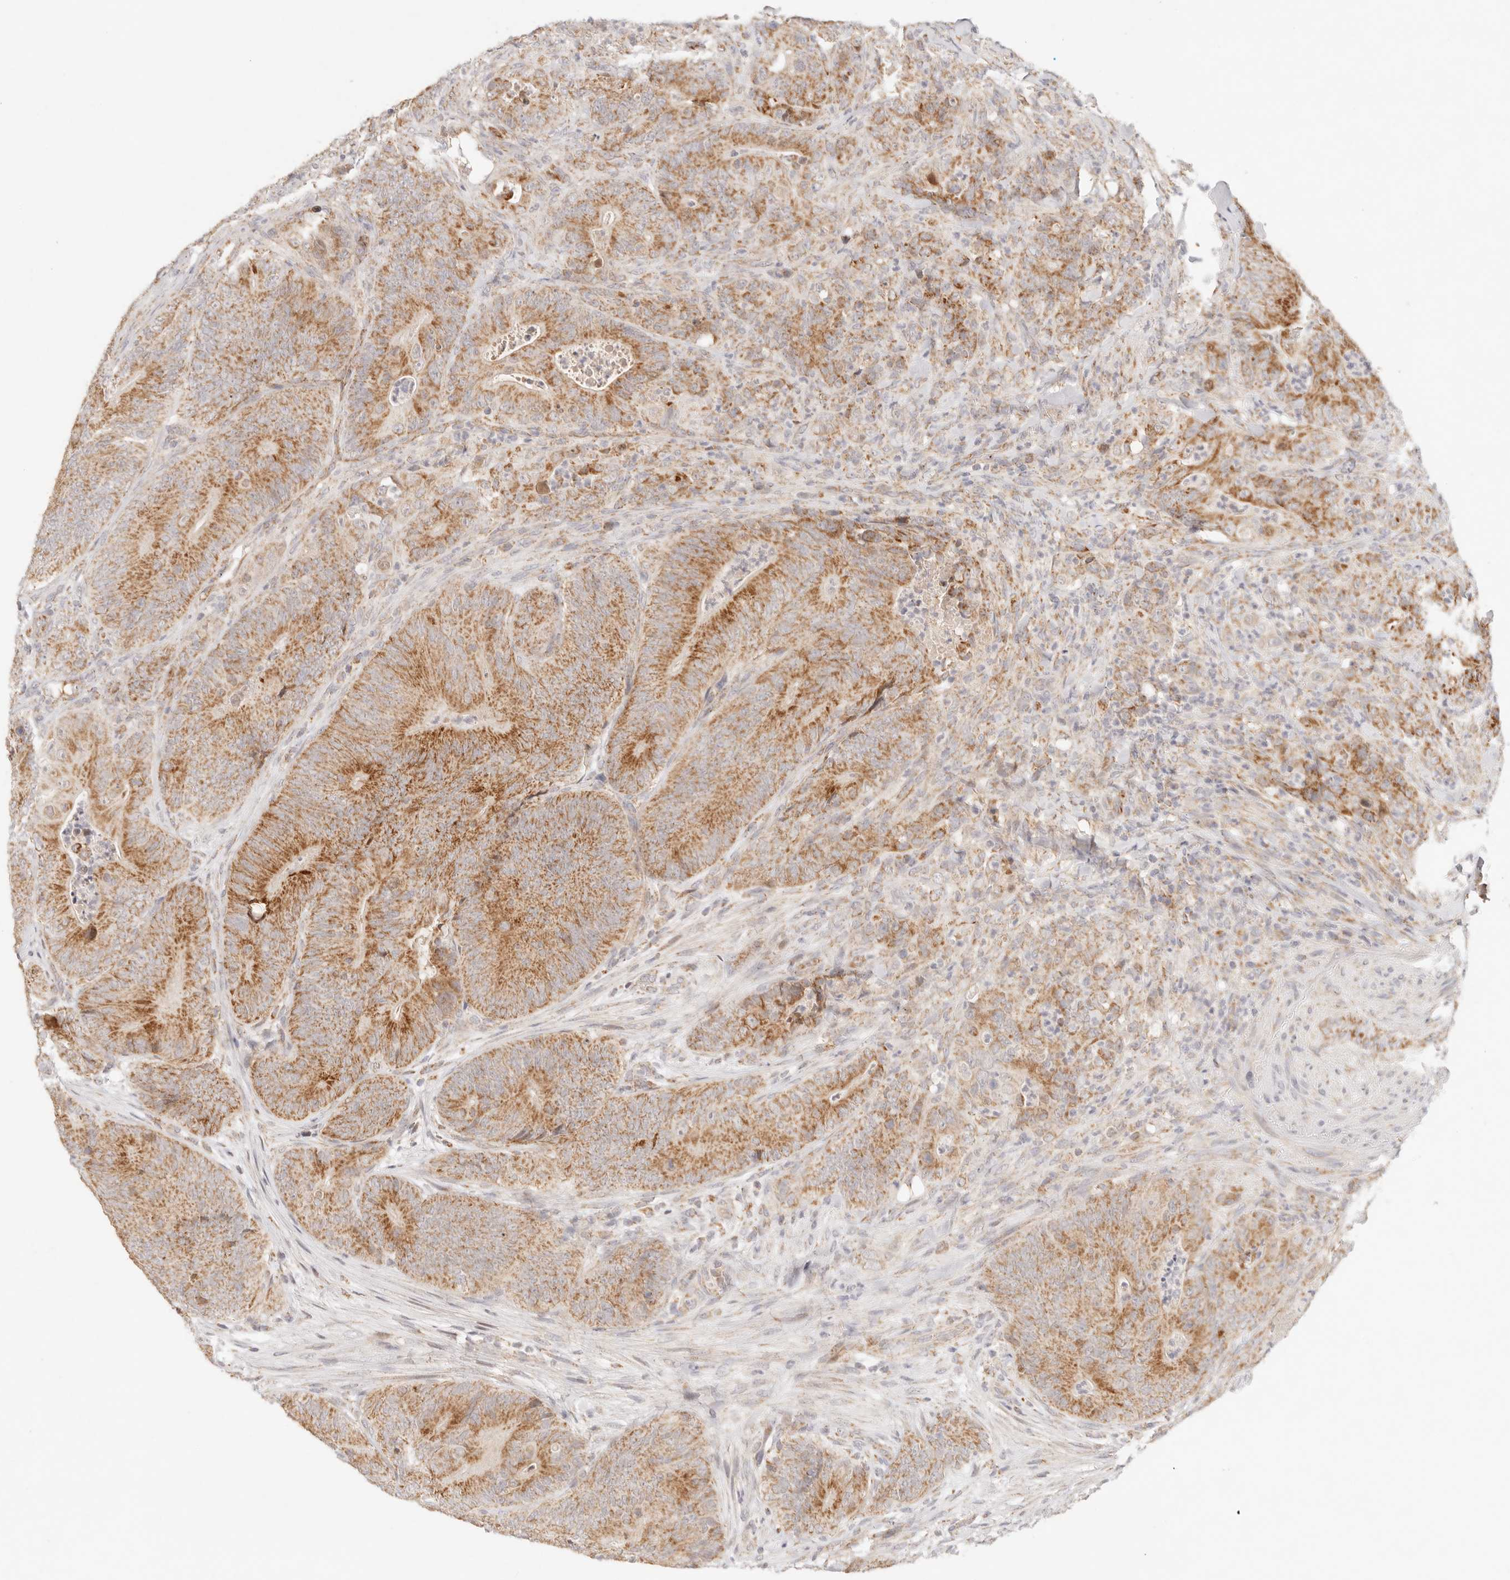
{"staining": {"intensity": "moderate", "quantity": ">75%", "location": "cytoplasmic/membranous"}, "tissue": "colorectal cancer", "cell_type": "Tumor cells", "image_type": "cancer", "snomed": [{"axis": "morphology", "description": "Normal tissue, NOS"}, {"axis": "topography", "description": "Colon"}], "caption": "A histopathology image of human colorectal cancer stained for a protein shows moderate cytoplasmic/membranous brown staining in tumor cells.", "gene": "COA6", "patient": {"sex": "female", "age": 82}}